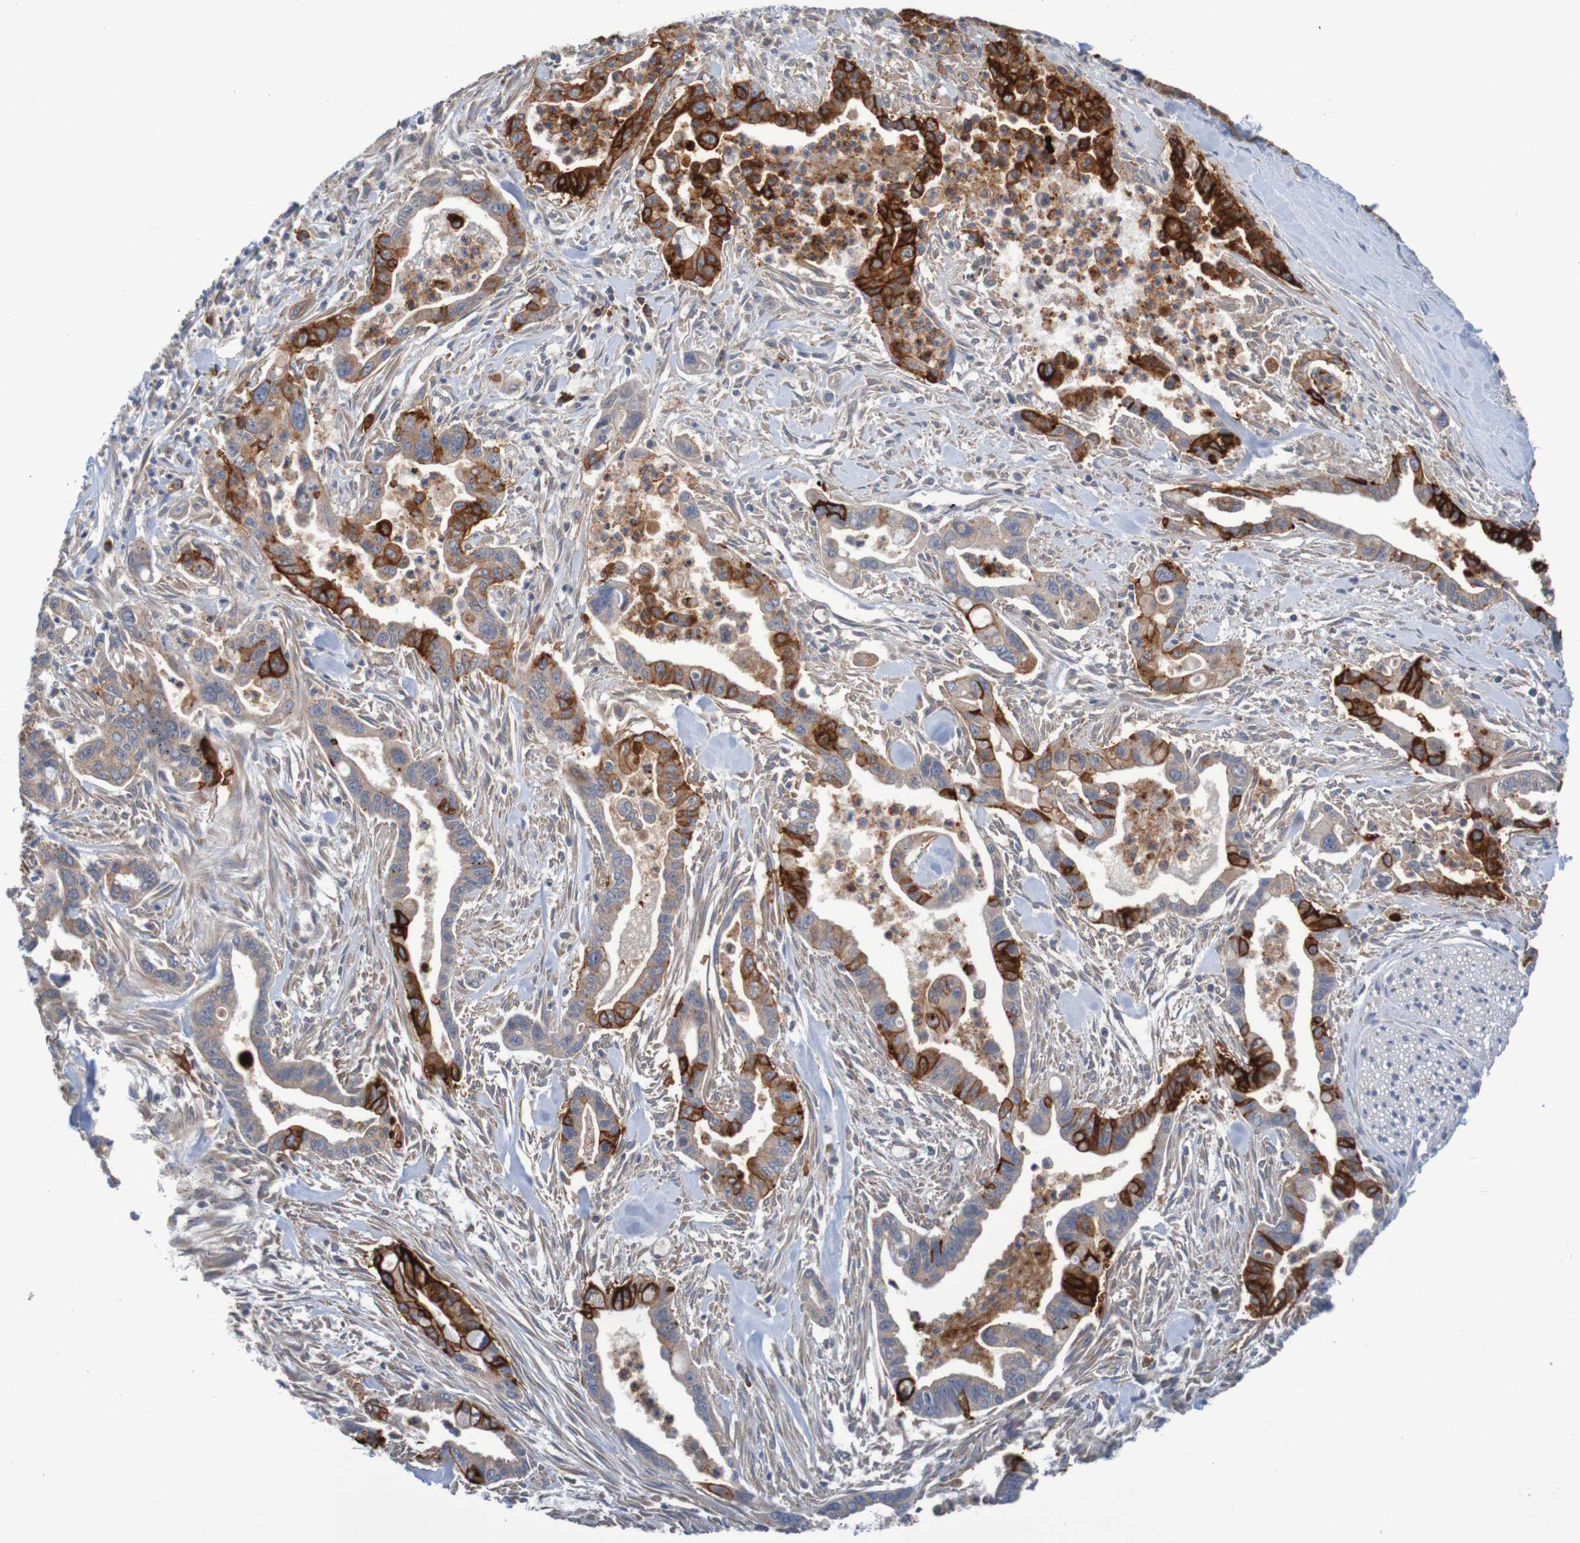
{"staining": {"intensity": "strong", "quantity": "25%-75%", "location": "cytoplasmic/membranous"}, "tissue": "pancreatic cancer", "cell_type": "Tumor cells", "image_type": "cancer", "snomed": [{"axis": "morphology", "description": "Adenocarcinoma, NOS"}, {"axis": "topography", "description": "Pancreas"}], "caption": "A brown stain labels strong cytoplasmic/membranous staining of a protein in pancreatic cancer (adenocarcinoma) tumor cells. The staining was performed using DAB, with brown indicating positive protein expression. Nuclei are stained blue with hematoxylin.", "gene": "CLDN18", "patient": {"sex": "male", "age": 70}}